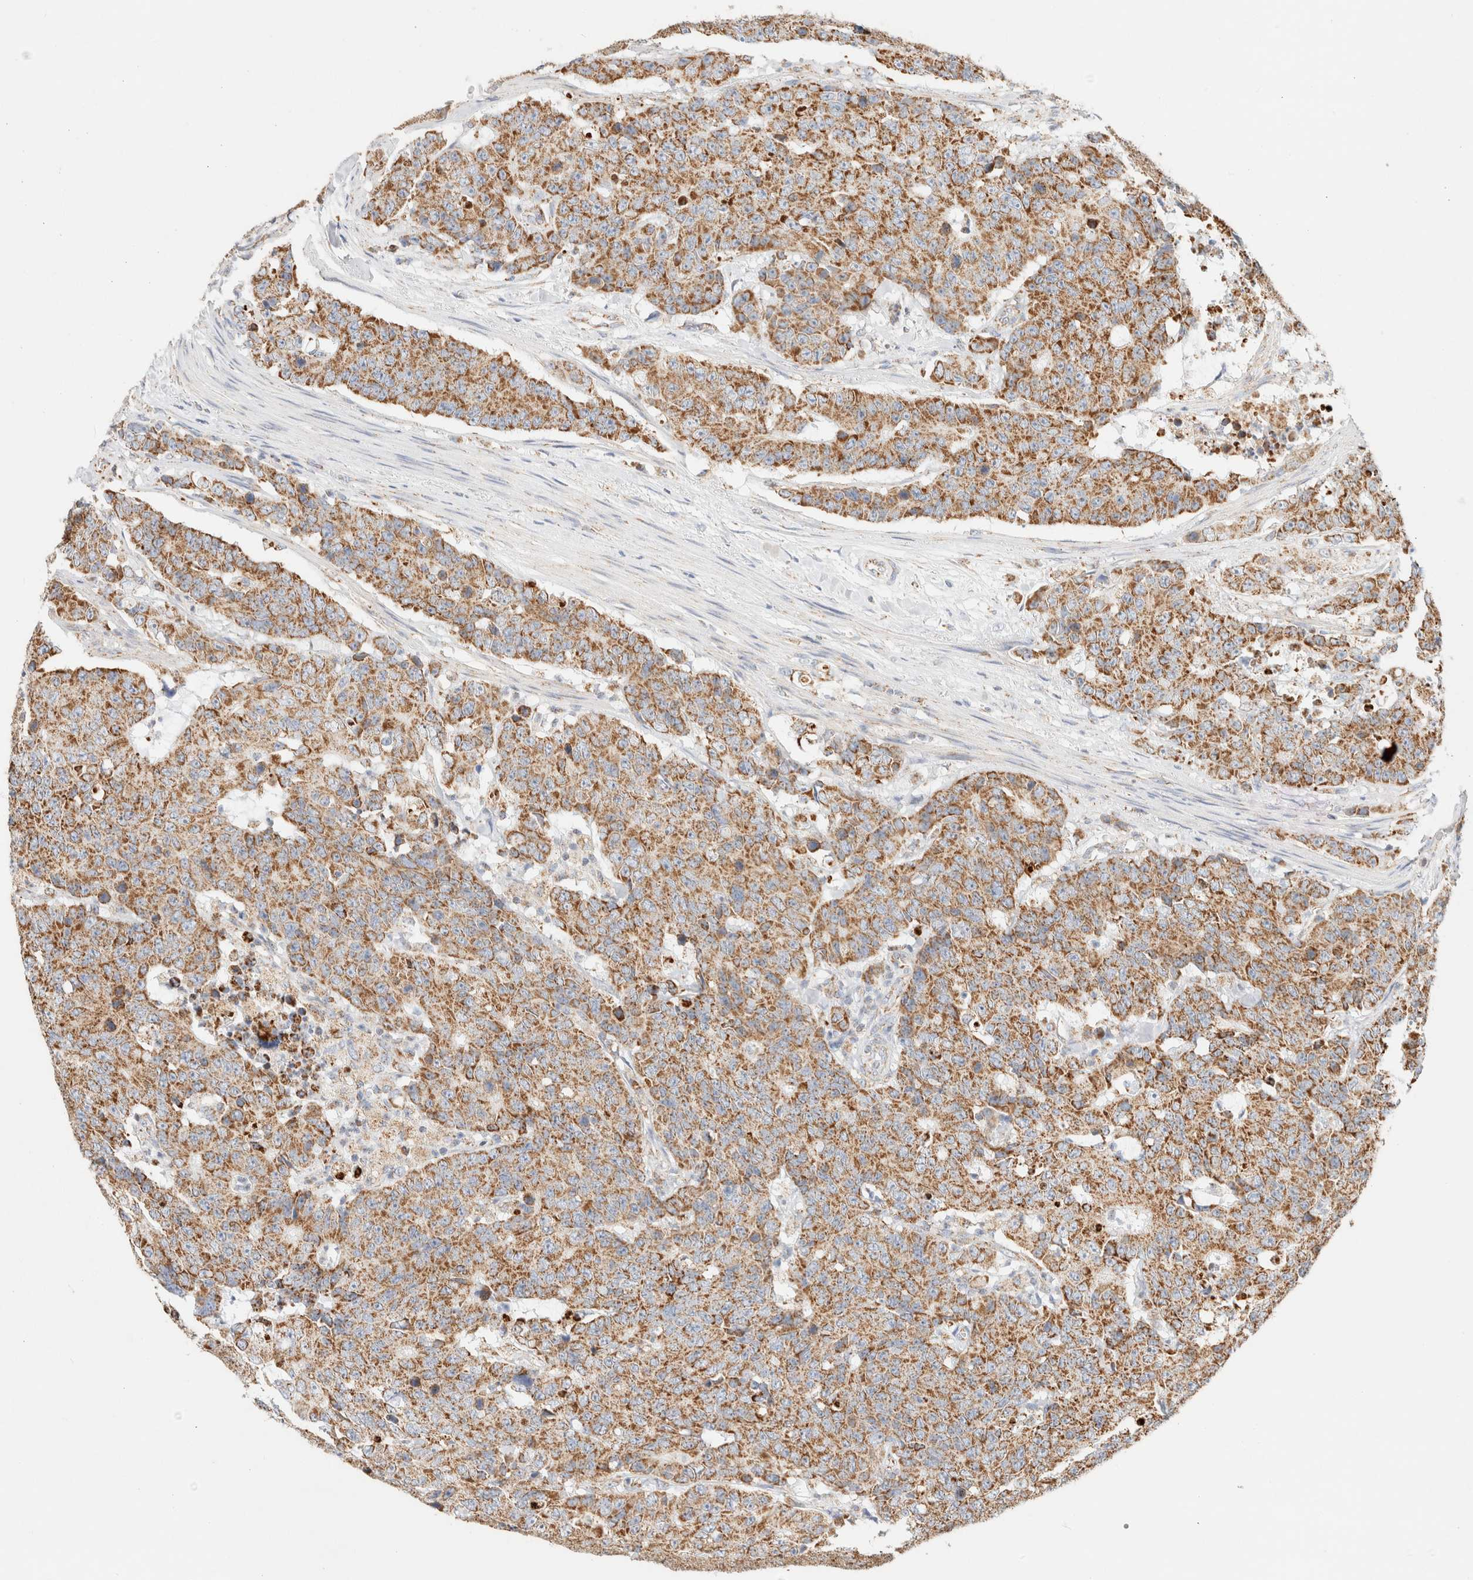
{"staining": {"intensity": "moderate", "quantity": ">75%", "location": "cytoplasmic/membranous"}, "tissue": "colorectal cancer", "cell_type": "Tumor cells", "image_type": "cancer", "snomed": [{"axis": "morphology", "description": "Adenocarcinoma, NOS"}, {"axis": "topography", "description": "Colon"}], "caption": "This is a micrograph of immunohistochemistry staining of colorectal cancer (adenocarcinoma), which shows moderate staining in the cytoplasmic/membranous of tumor cells.", "gene": "PHB2", "patient": {"sex": "female", "age": 86}}